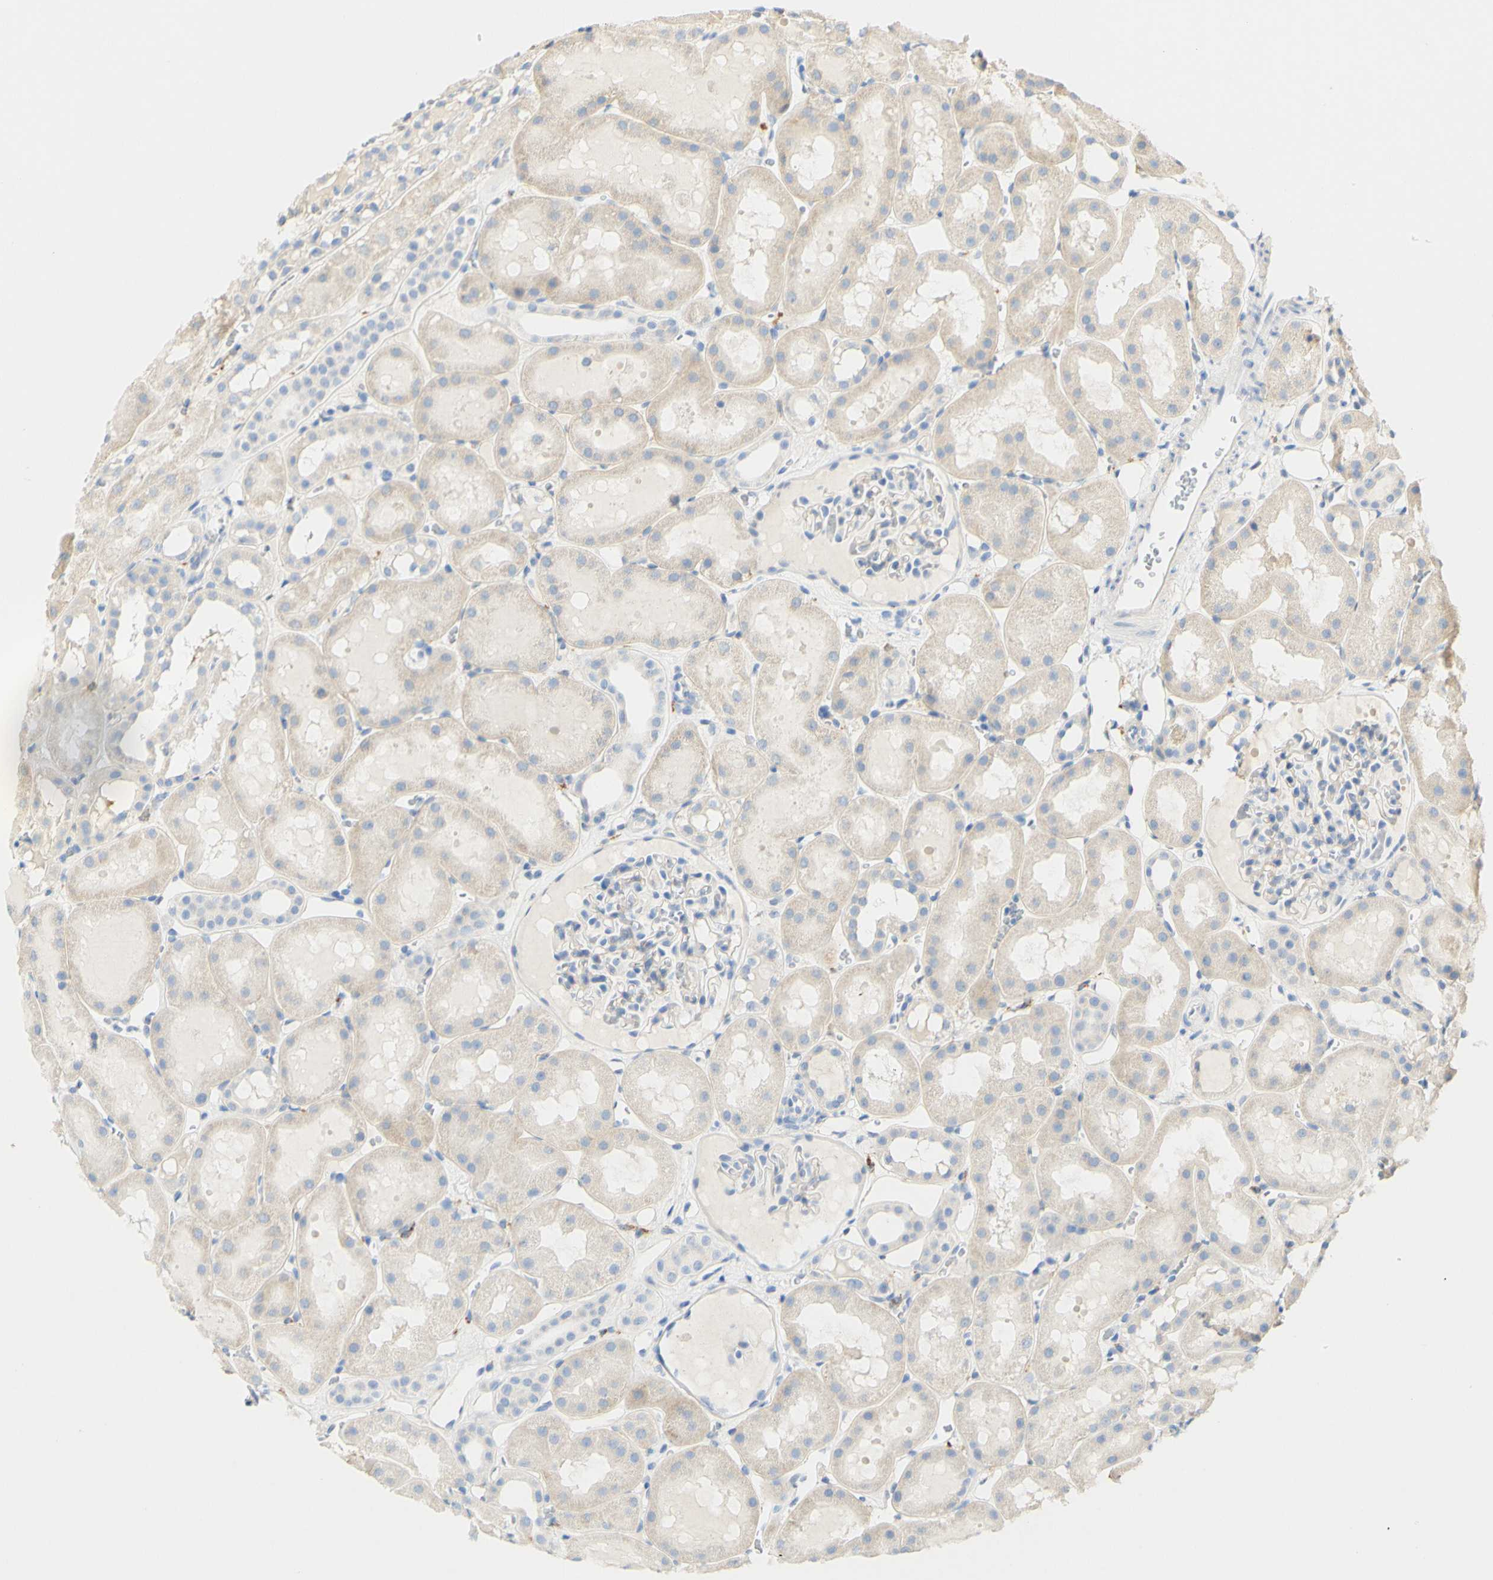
{"staining": {"intensity": "weak", "quantity": "<25%", "location": "cytoplasmic/membranous"}, "tissue": "kidney", "cell_type": "Cells in glomeruli", "image_type": "normal", "snomed": [{"axis": "morphology", "description": "Normal tissue, NOS"}, {"axis": "topography", "description": "Kidney"}, {"axis": "topography", "description": "Urinary bladder"}], "caption": "IHC of benign kidney exhibits no expression in cells in glomeruli.", "gene": "FCGRT", "patient": {"sex": "male", "age": 16}}